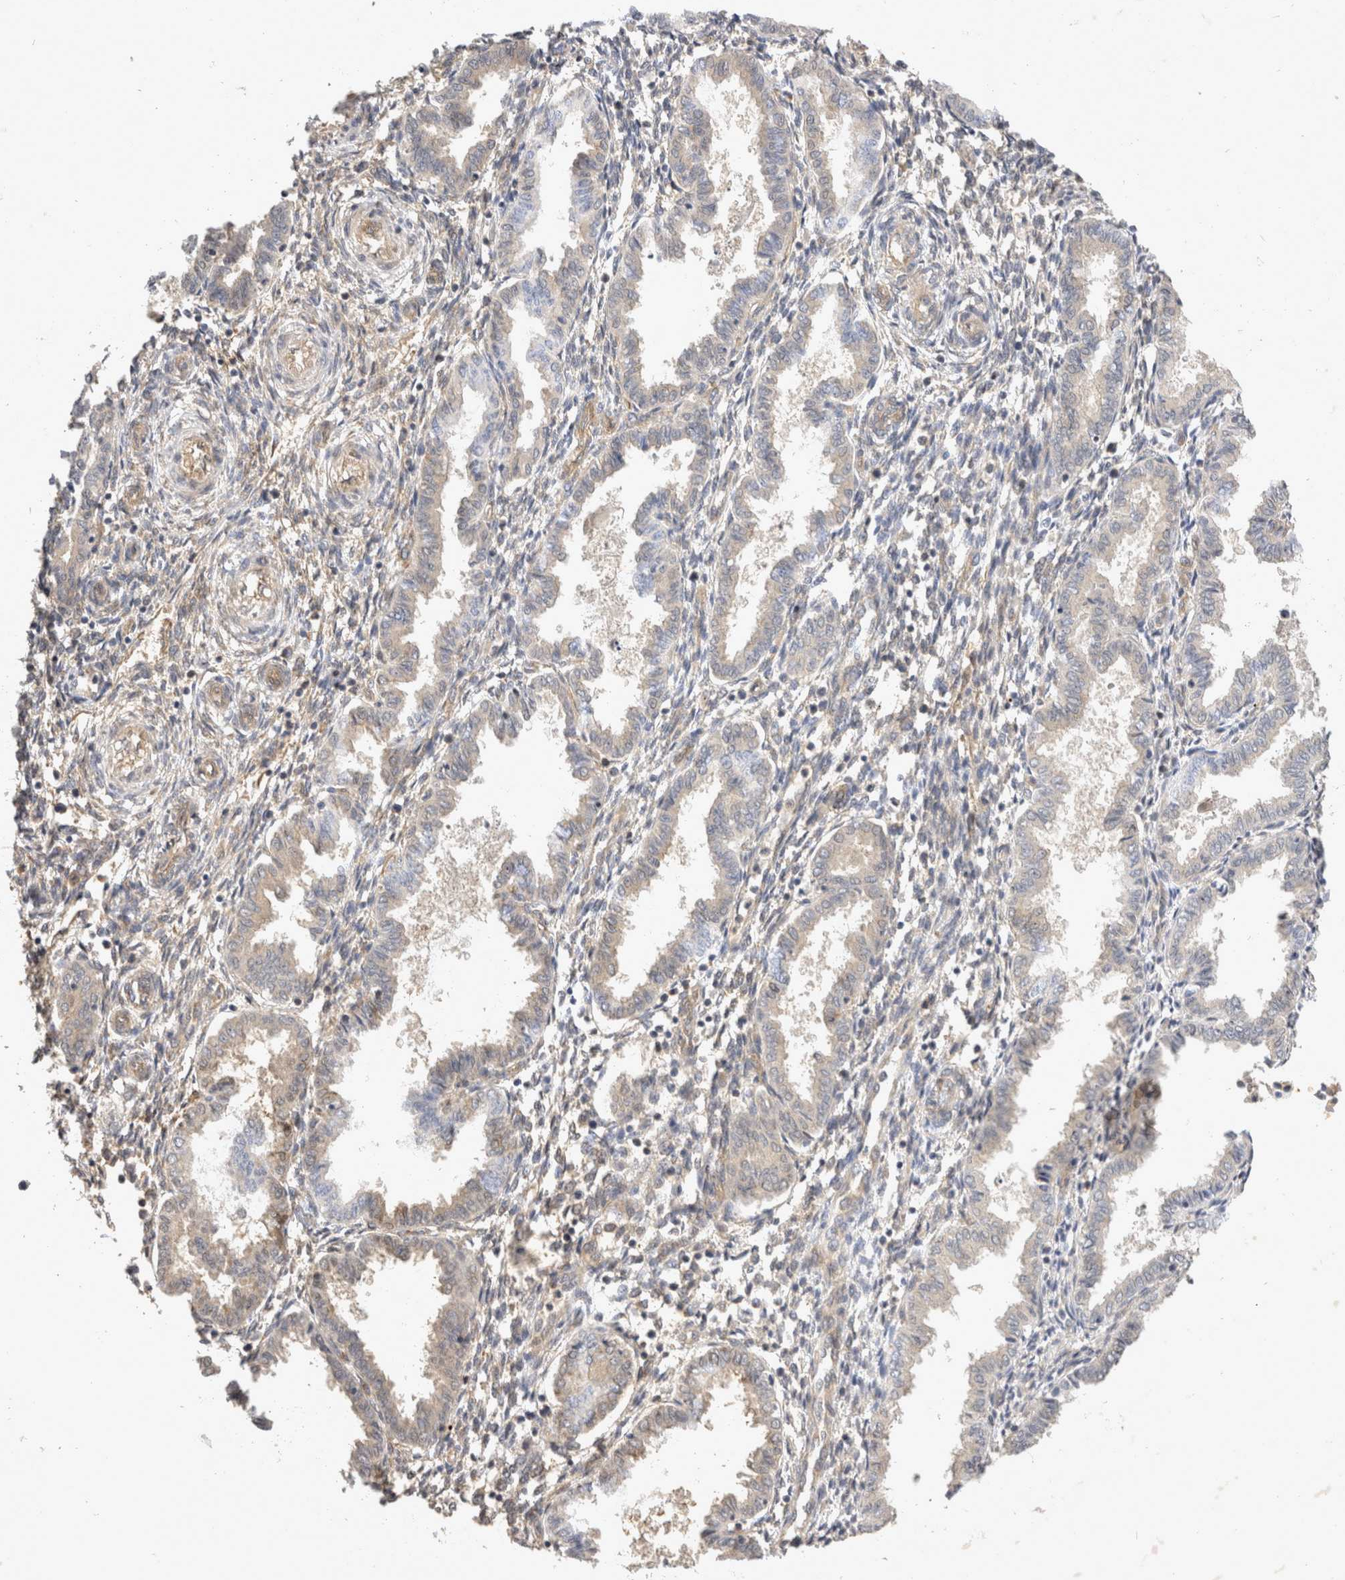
{"staining": {"intensity": "weak", "quantity": "25%-75%", "location": "cytoplasmic/membranous"}, "tissue": "endometrium", "cell_type": "Cells in endometrial stroma", "image_type": "normal", "snomed": [{"axis": "morphology", "description": "Normal tissue, NOS"}, {"axis": "topography", "description": "Endometrium"}], "caption": "A high-resolution micrograph shows immunohistochemistry staining of unremarkable endometrium, which shows weak cytoplasmic/membranous staining in approximately 25%-75% of cells in endometrial stroma.", "gene": "EIF4G3", "patient": {"sex": "female", "age": 33}}